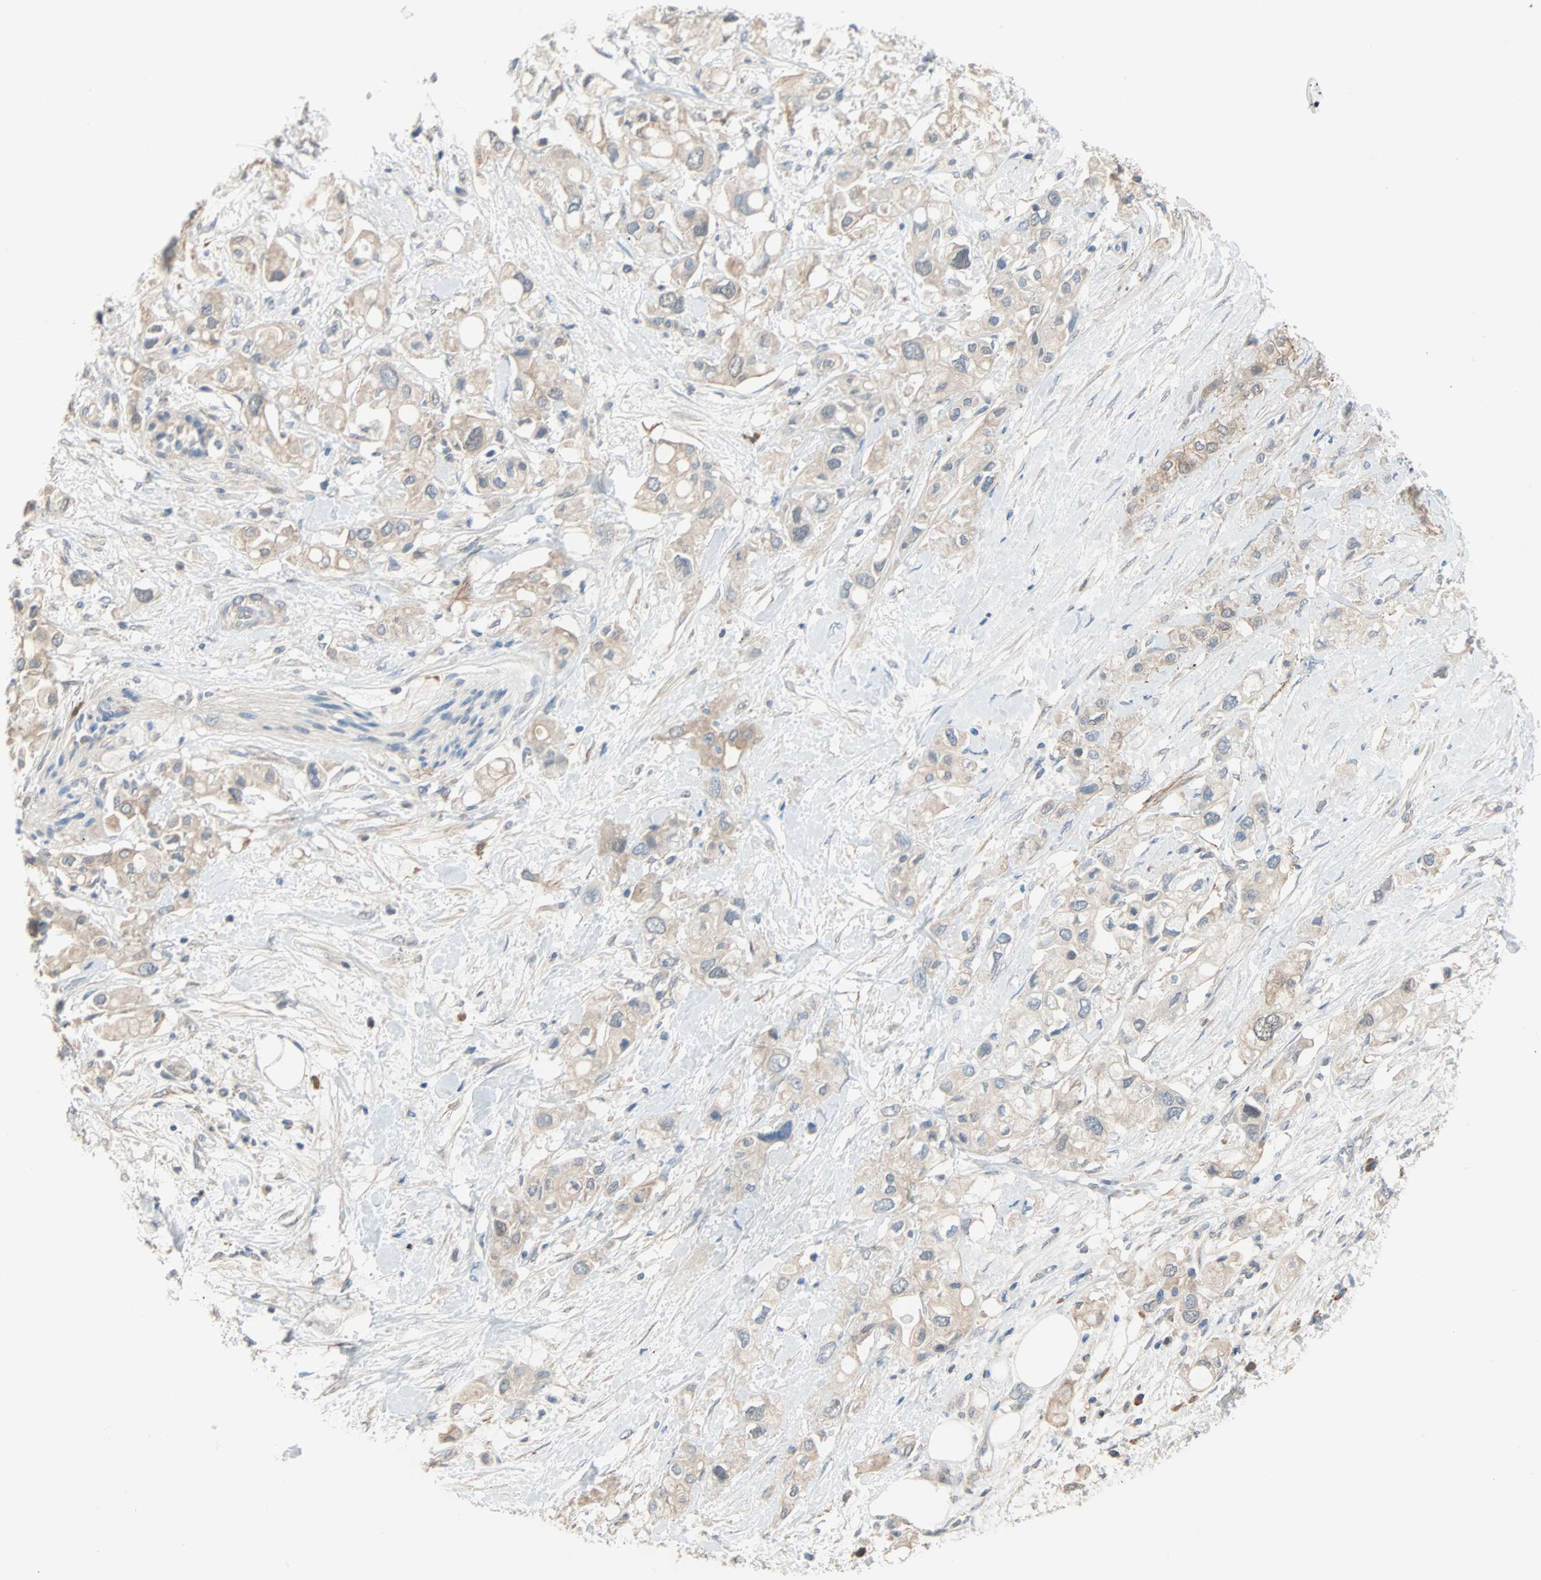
{"staining": {"intensity": "weak", "quantity": ">75%", "location": "cytoplasmic/membranous"}, "tissue": "pancreatic cancer", "cell_type": "Tumor cells", "image_type": "cancer", "snomed": [{"axis": "morphology", "description": "Adenocarcinoma, NOS"}, {"axis": "topography", "description": "Pancreas"}], "caption": "A photomicrograph showing weak cytoplasmic/membranous positivity in approximately >75% of tumor cells in pancreatic adenocarcinoma, as visualized by brown immunohistochemical staining.", "gene": "TNFRSF12A", "patient": {"sex": "female", "age": 56}}